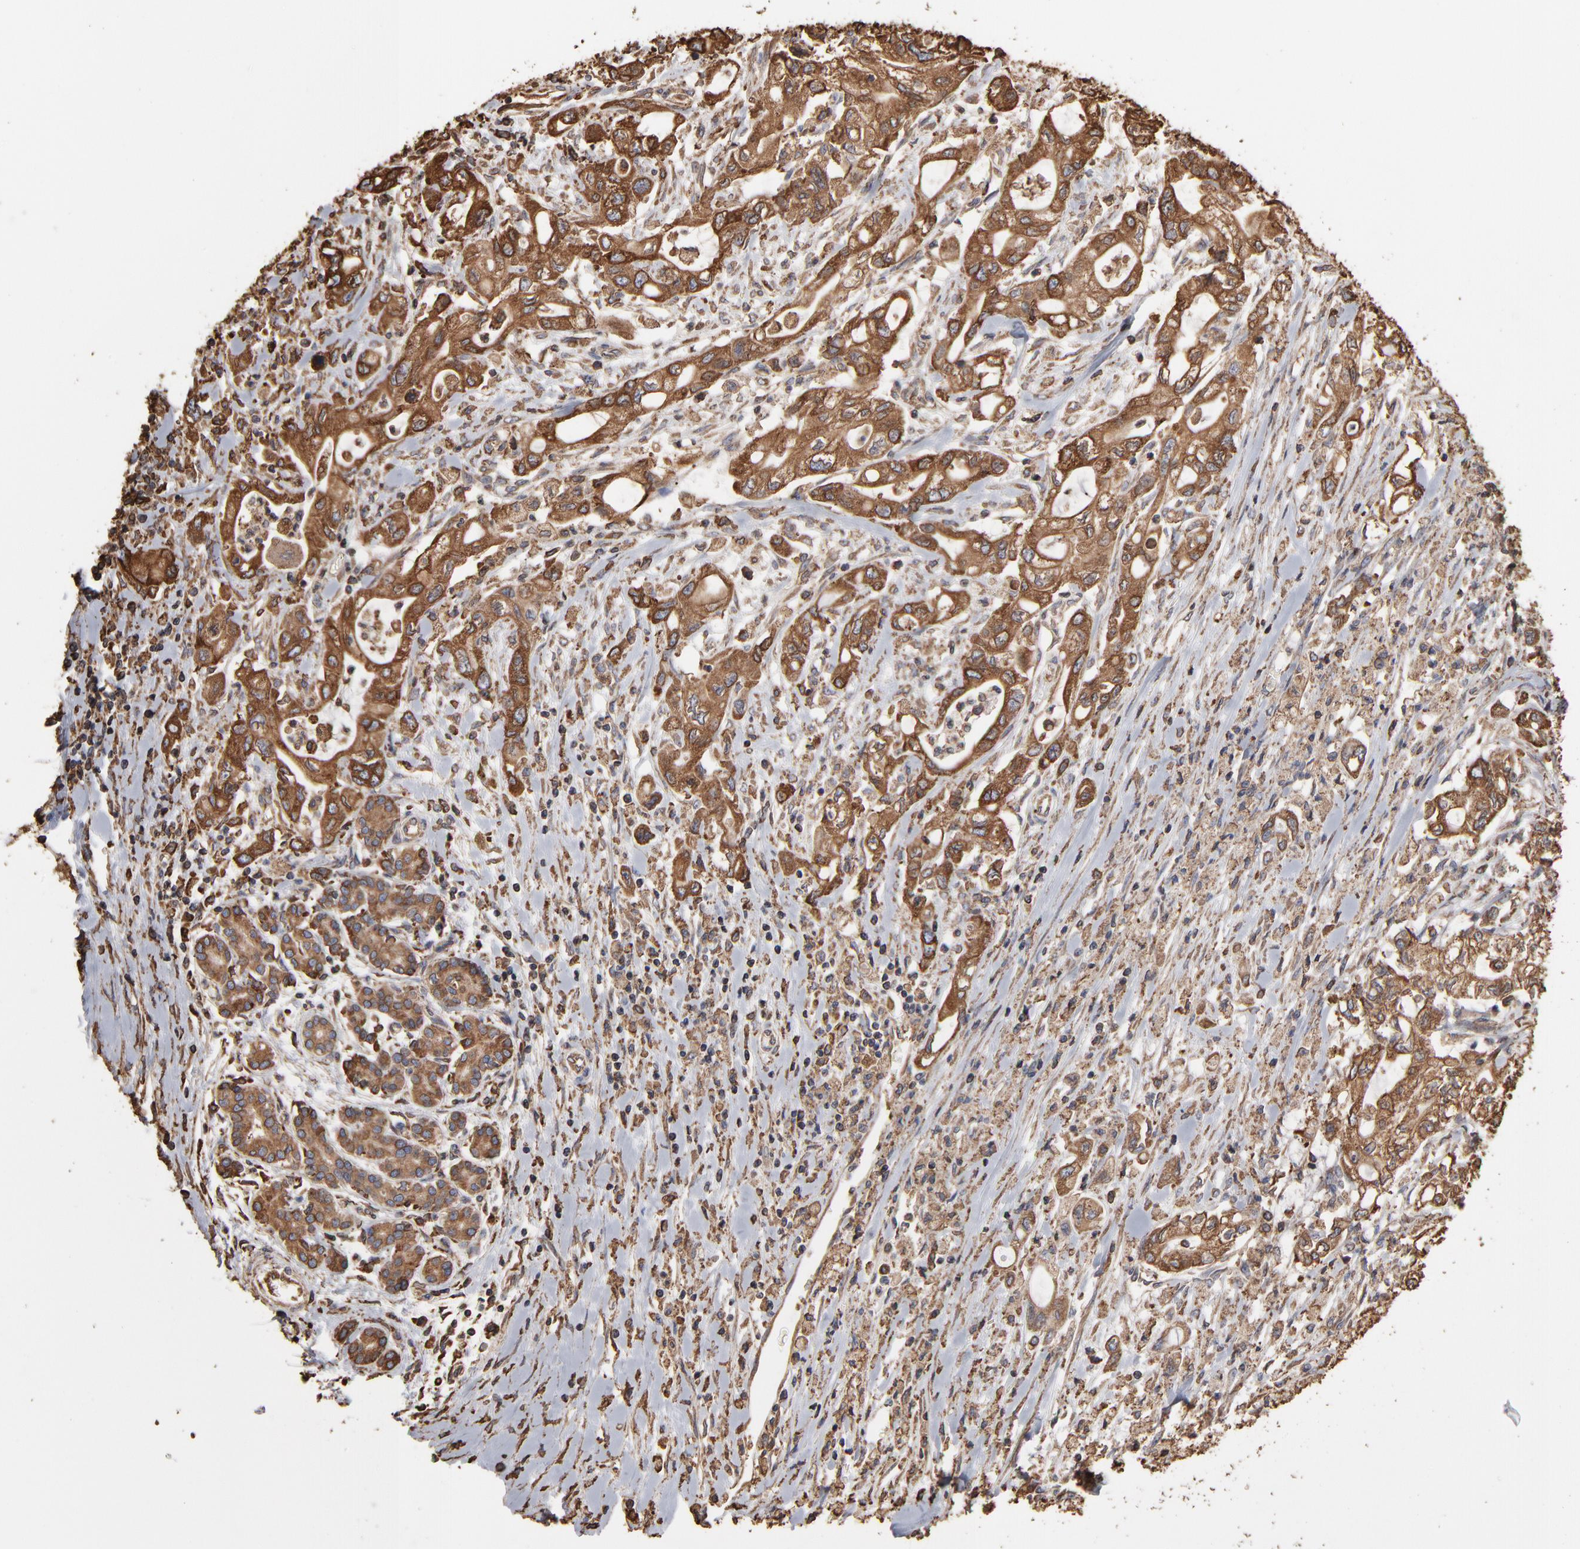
{"staining": {"intensity": "moderate", "quantity": ">75%", "location": "cytoplasmic/membranous"}, "tissue": "pancreatic cancer", "cell_type": "Tumor cells", "image_type": "cancer", "snomed": [{"axis": "morphology", "description": "Adenocarcinoma, NOS"}, {"axis": "topography", "description": "Pancreas"}], "caption": "Pancreatic adenocarcinoma was stained to show a protein in brown. There is medium levels of moderate cytoplasmic/membranous positivity in approximately >75% of tumor cells. (DAB (3,3'-diaminobenzidine) IHC with brightfield microscopy, high magnification).", "gene": "PDIA3", "patient": {"sex": "male", "age": 79}}